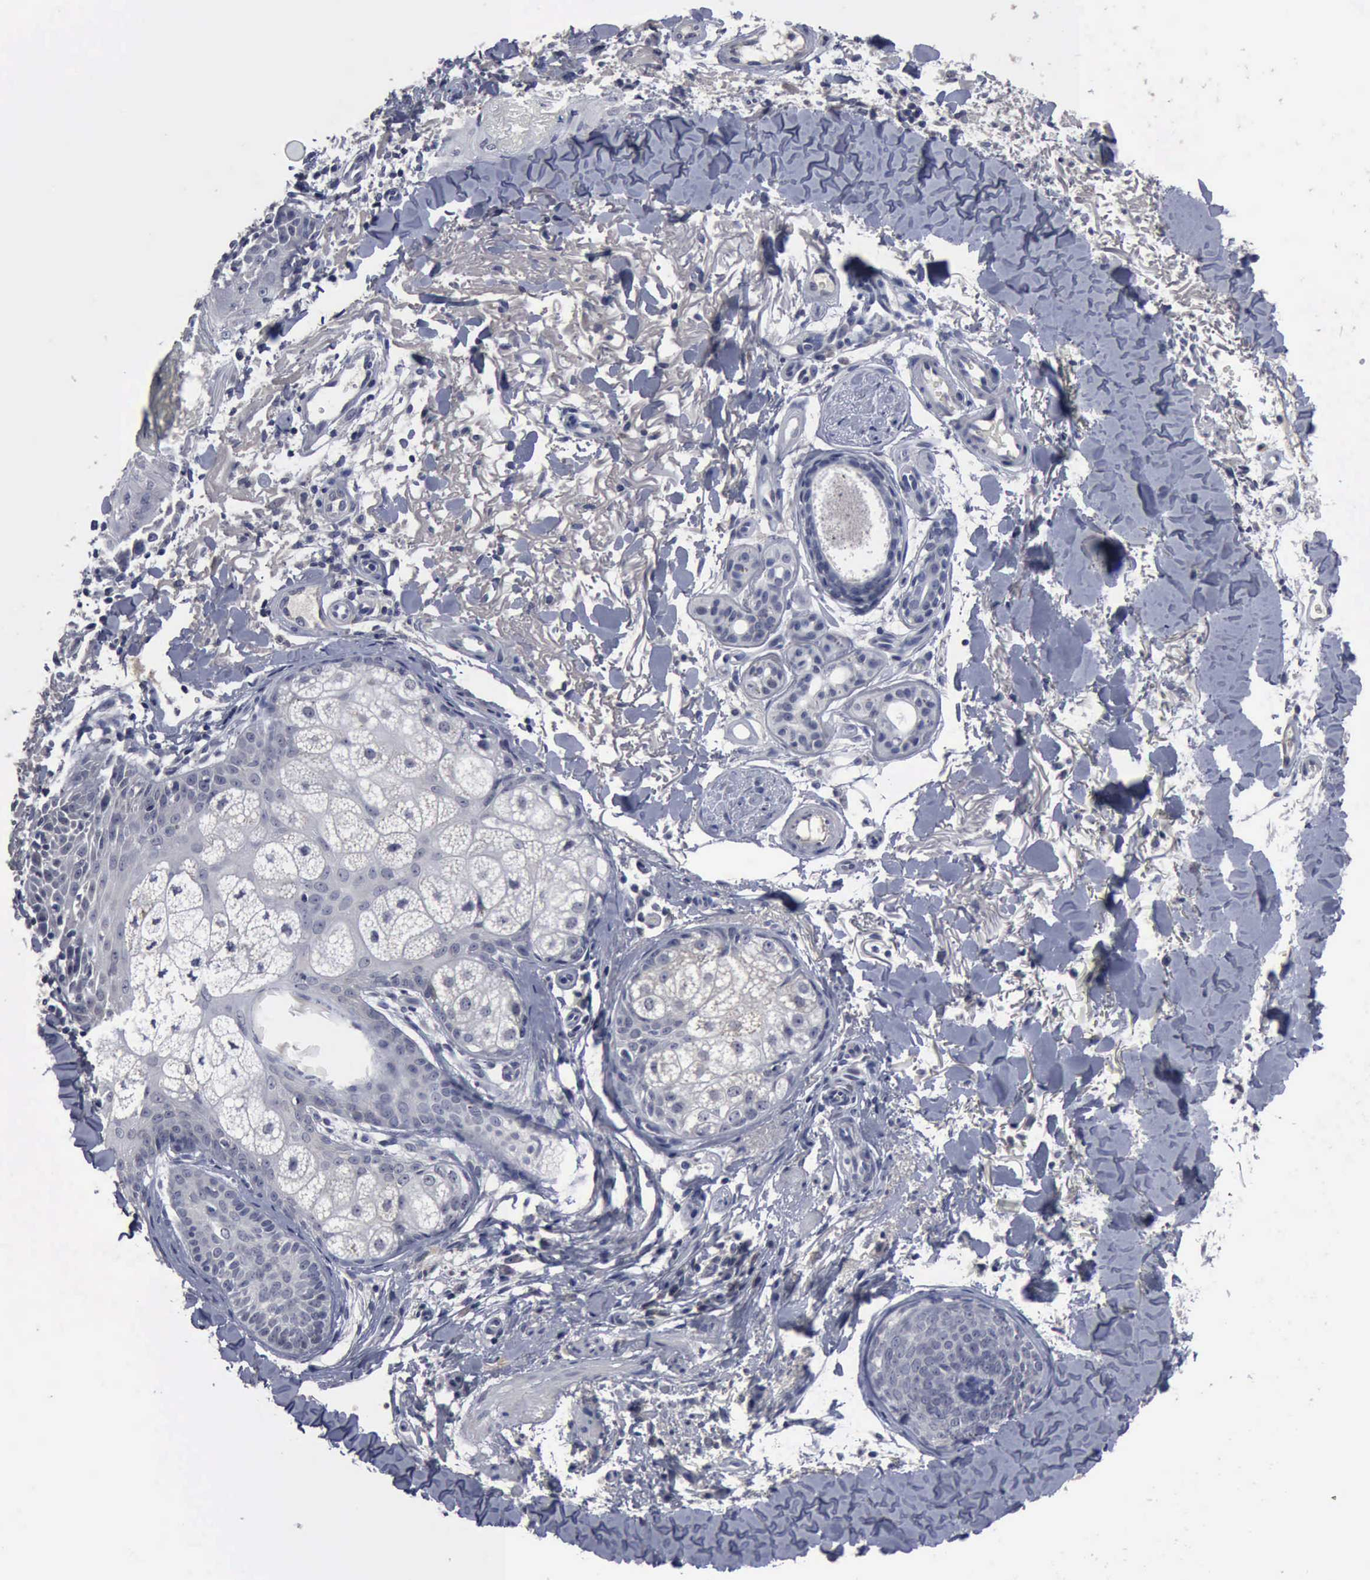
{"staining": {"intensity": "negative", "quantity": "none", "location": "none"}, "tissue": "skin cancer", "cell_type": "Tumor cells", "image_type": "cancer", "snomed": [{"axis": "morphology", "description": "Basal cell carcinoma"}, {"axis": "topography", "description": "Skin"}], "caption": "High power microscopy photomicrograph of an immunohistochemistry photomicrograph of skin cancer (basal cell carcinoma), revealing no significant expression in tumor cells.", "gene": "MYO18B", "patient": {"sex": "female", "age": 81}}